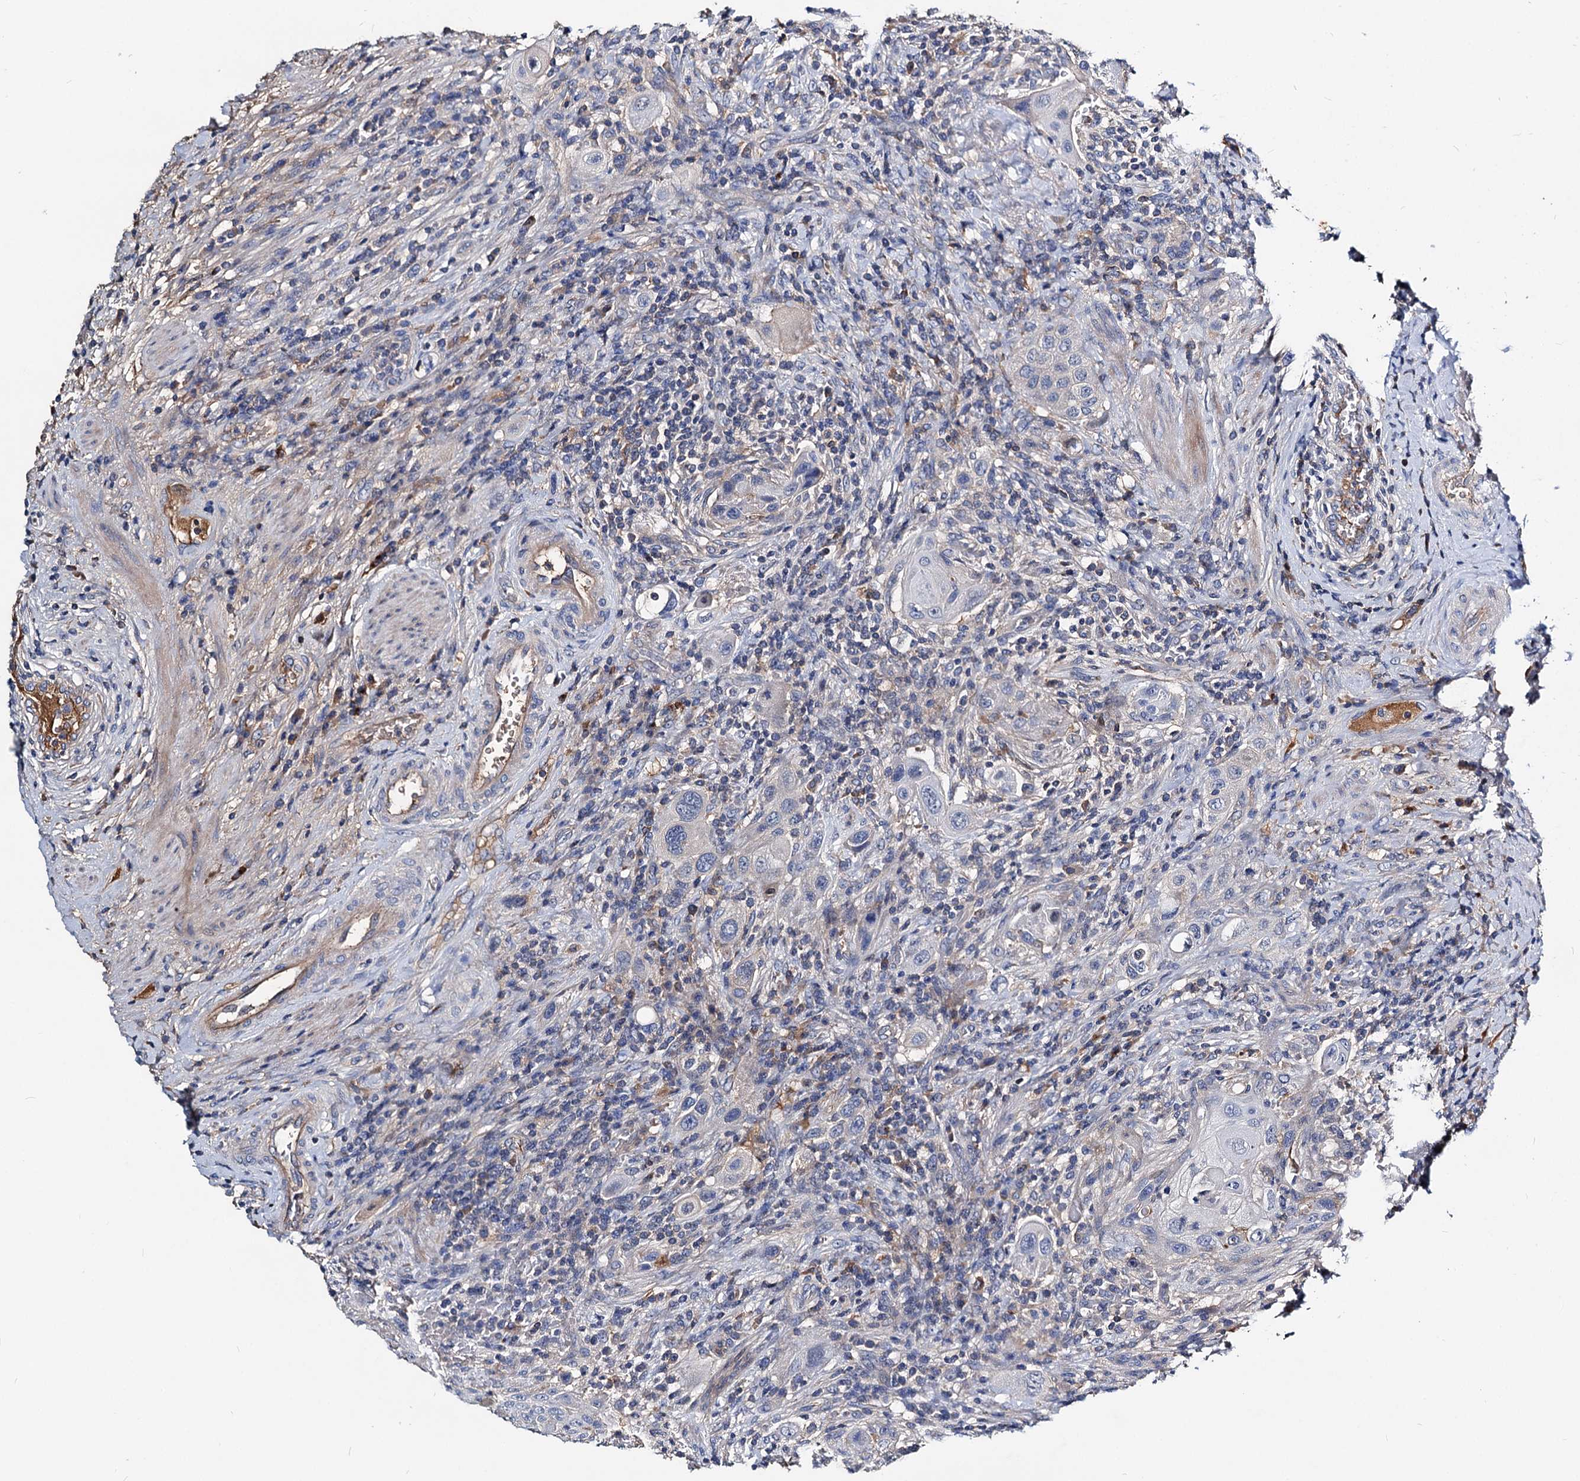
{"staining": {"intensity": "negative", "quantity": "none", "location": "none"}, "tissue": "urothelial cancer", "cell_type": "Tumor cells", "image_type": "cancer", "snomed": [{"axis": "morphology", "description": "Urothelial carcinoma, High grade"}, {"axis": "topography", "description": "Urinary bladder"}], "caption": "This is an immunohistochemistry photomicrograph of urothelial cancer. There is no expression in tumor cells.", "gene": "ACY3", "patient": {"sex": "male", "age": 50}}